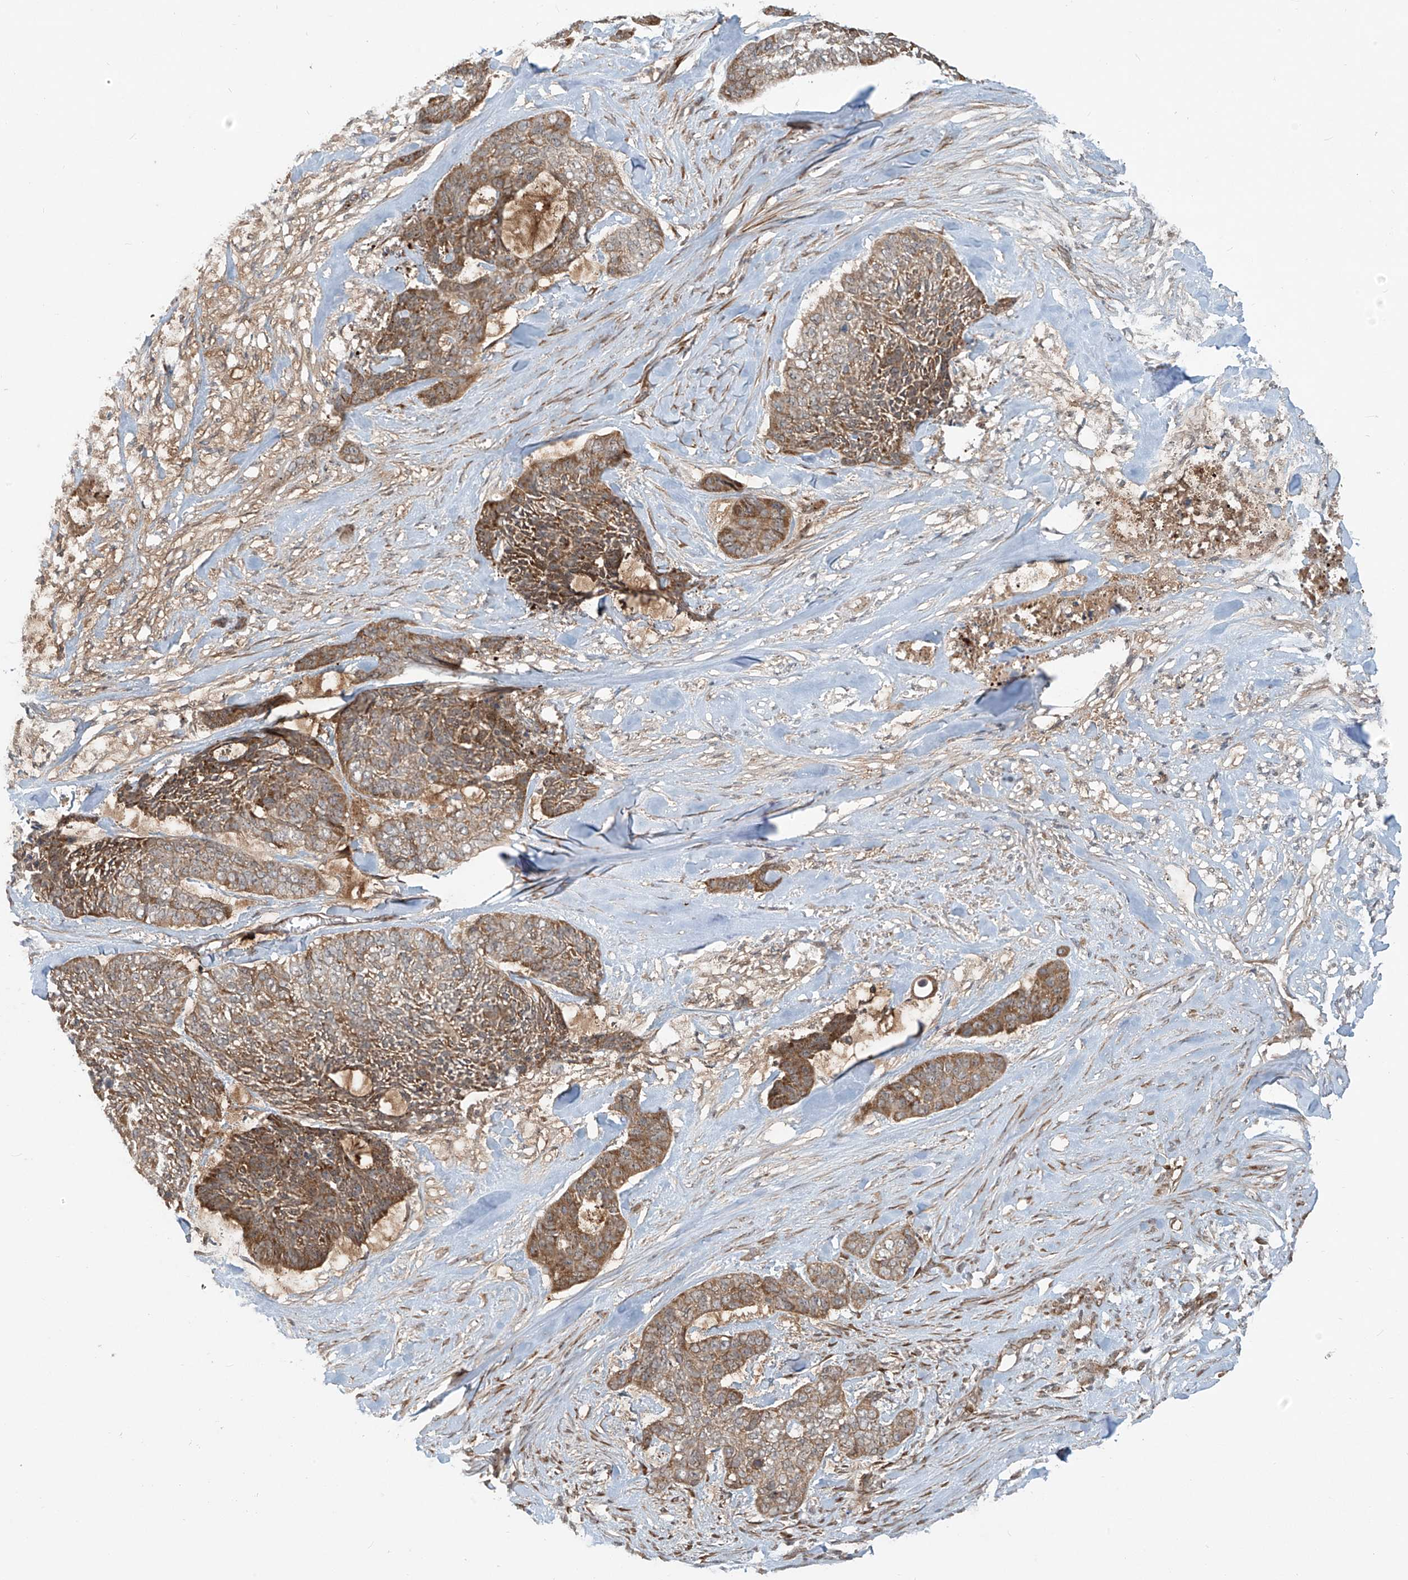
{"staining": {"intensity": "moderate", "quantity": ">75%", "location": "cytoplasmic/membranous"}, "tissue": "skin cancer", "cell_type": "Tumor cells", "image_type": "cancer", "snomed": [{"axis": "morphology", "description": "Basal cell carcinoma"}, {"axis": "topography", "description": "Skin"}], "caption": "Protein analysis of skin basal cell carcinoma tissue reveals moderate cytoplasmic/membranous positivity in about >75% of tumor cells. The staining was performed using DAB (3,3'-diaminobenzidine) to visualize the protein expression in brown, while the nuclei were stained in blue with hematoxylin (Magnification: 20x).", "gene": "KATNIP", "patient": {"sex": "female", "age": 64}}